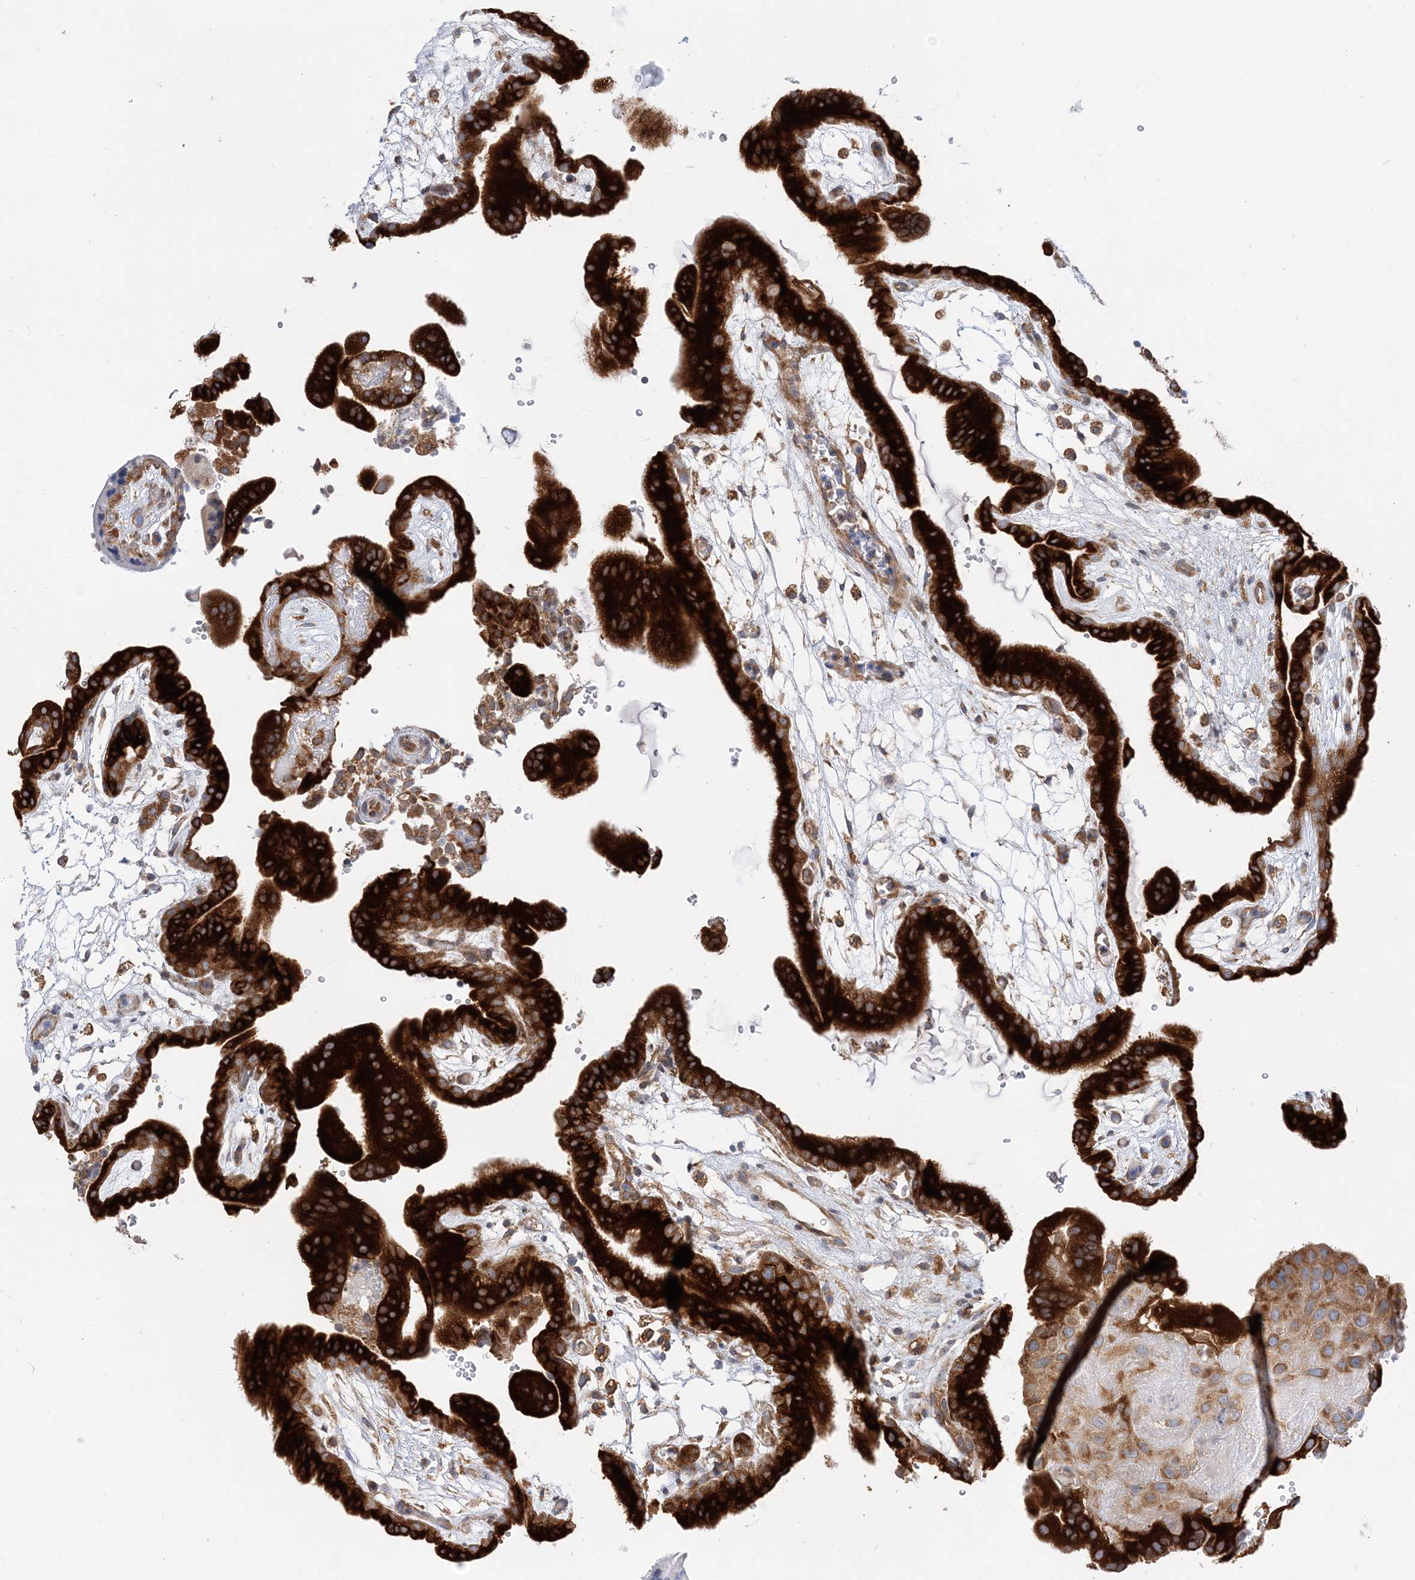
{"staining": {"intensity": "strong", "quantity": ">75%", "location": "cytoplasmic/membranous"}, "tissue": "placenta", "cell_type": "Trophoblastic cells", "image_type": "normal", "snomed": [{"axis": "morphology", "description": "Normal tissue, NOS"}, {"axis": "topography", "description": "Placenta"}], "caption": "A high-resolution image shows IHC staining of normal placenta, which exhibits strong cytoplasmic/membranous positivity in about >75% of trophoblastic cells.", "gene": "LARP4B", "patient": {"sex": "female", "age": 18}}